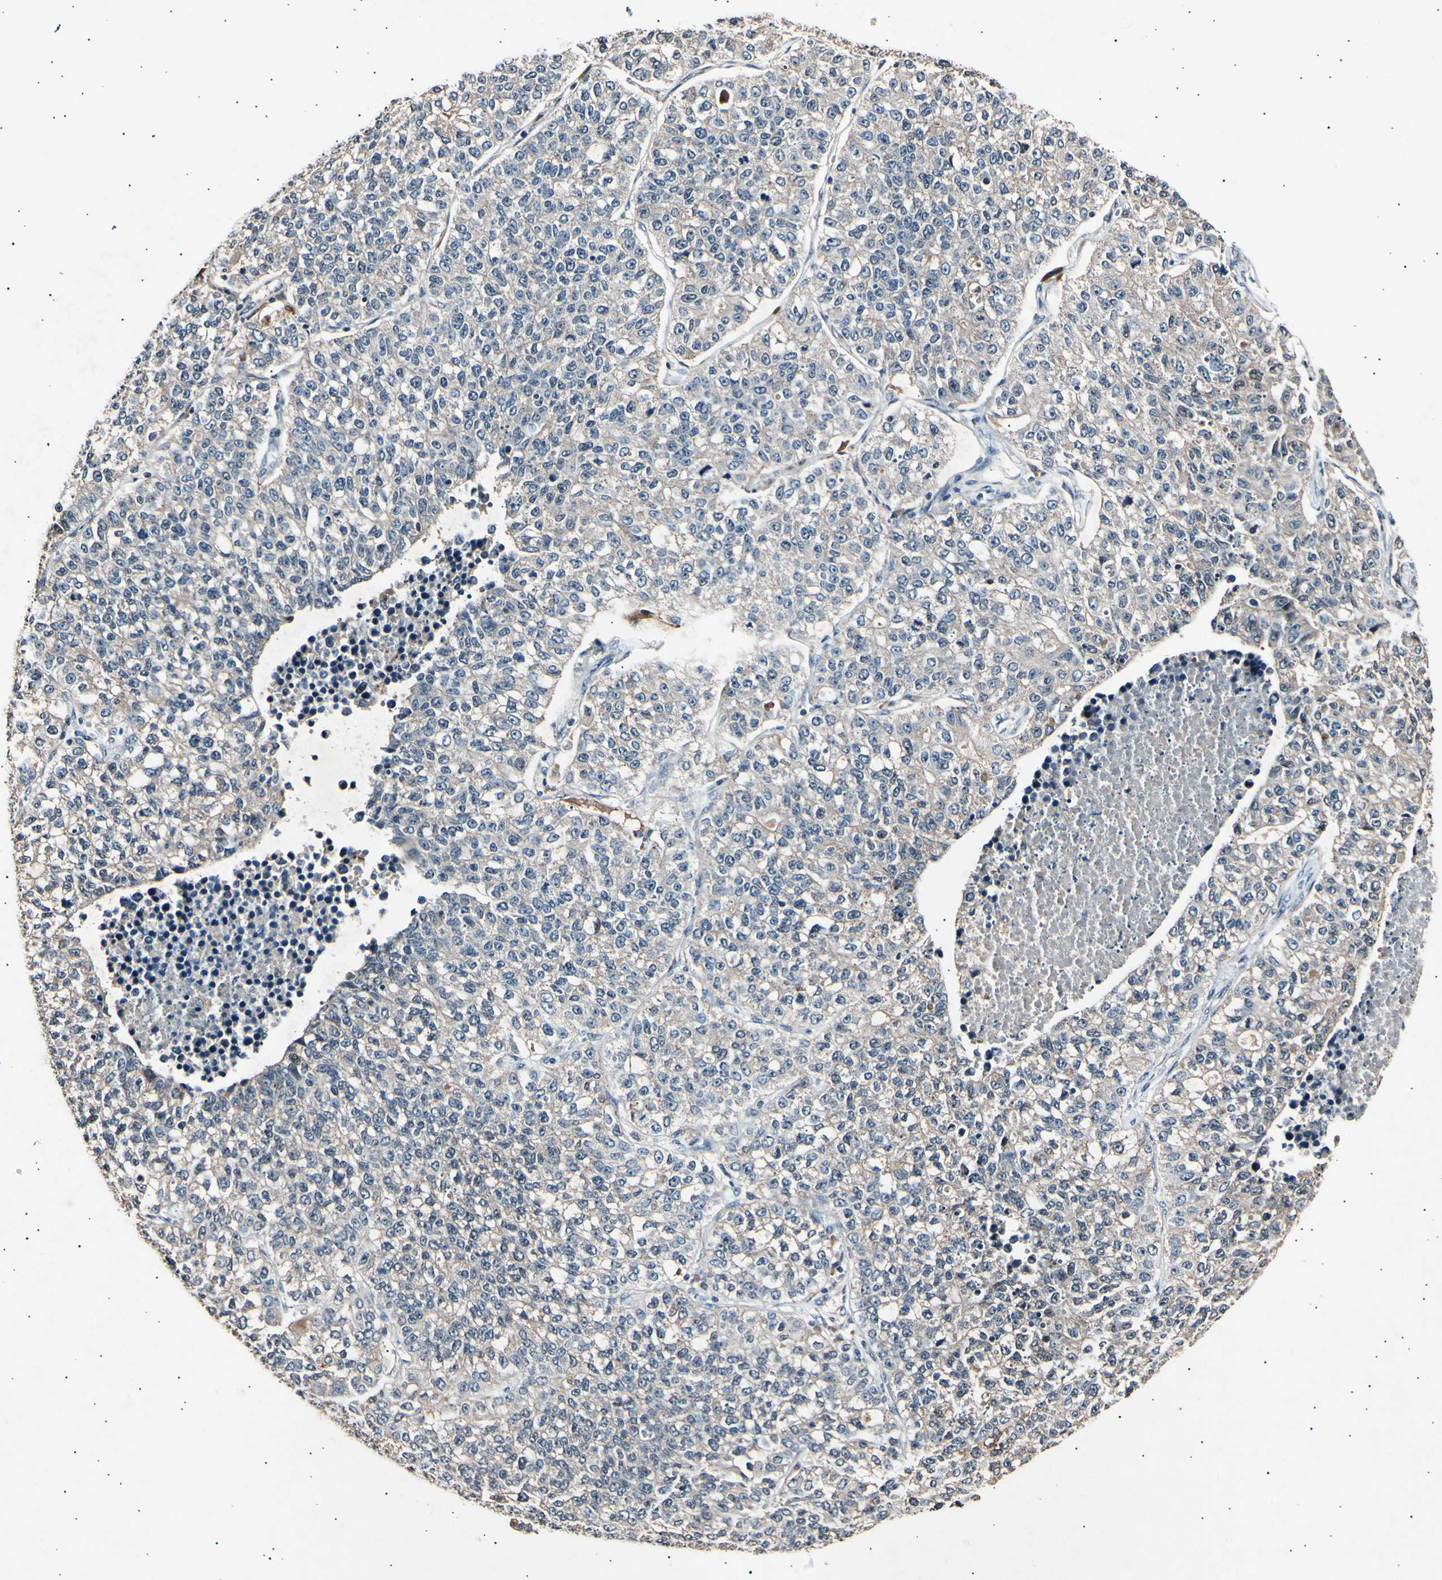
{"staining": {"intensity": "negative", "quantity": "none", "location": "none"}, "tissue": "lung cancer", "cell_type": "Tumor cells", "image_type": "cancer", "snomed": [{"axis": "morphology", "description": "Adenocarcinoma, NOS"}, {"axis": "topography", "description": "Lung"}], "caption": "An immunohistochemistry (IHC) photomicrograph of lung cancer is shown. There is no staining in tumor cells of lung cancer.", "gene": "ADCY3", "patient": {"sex": "male", "age": 49}}